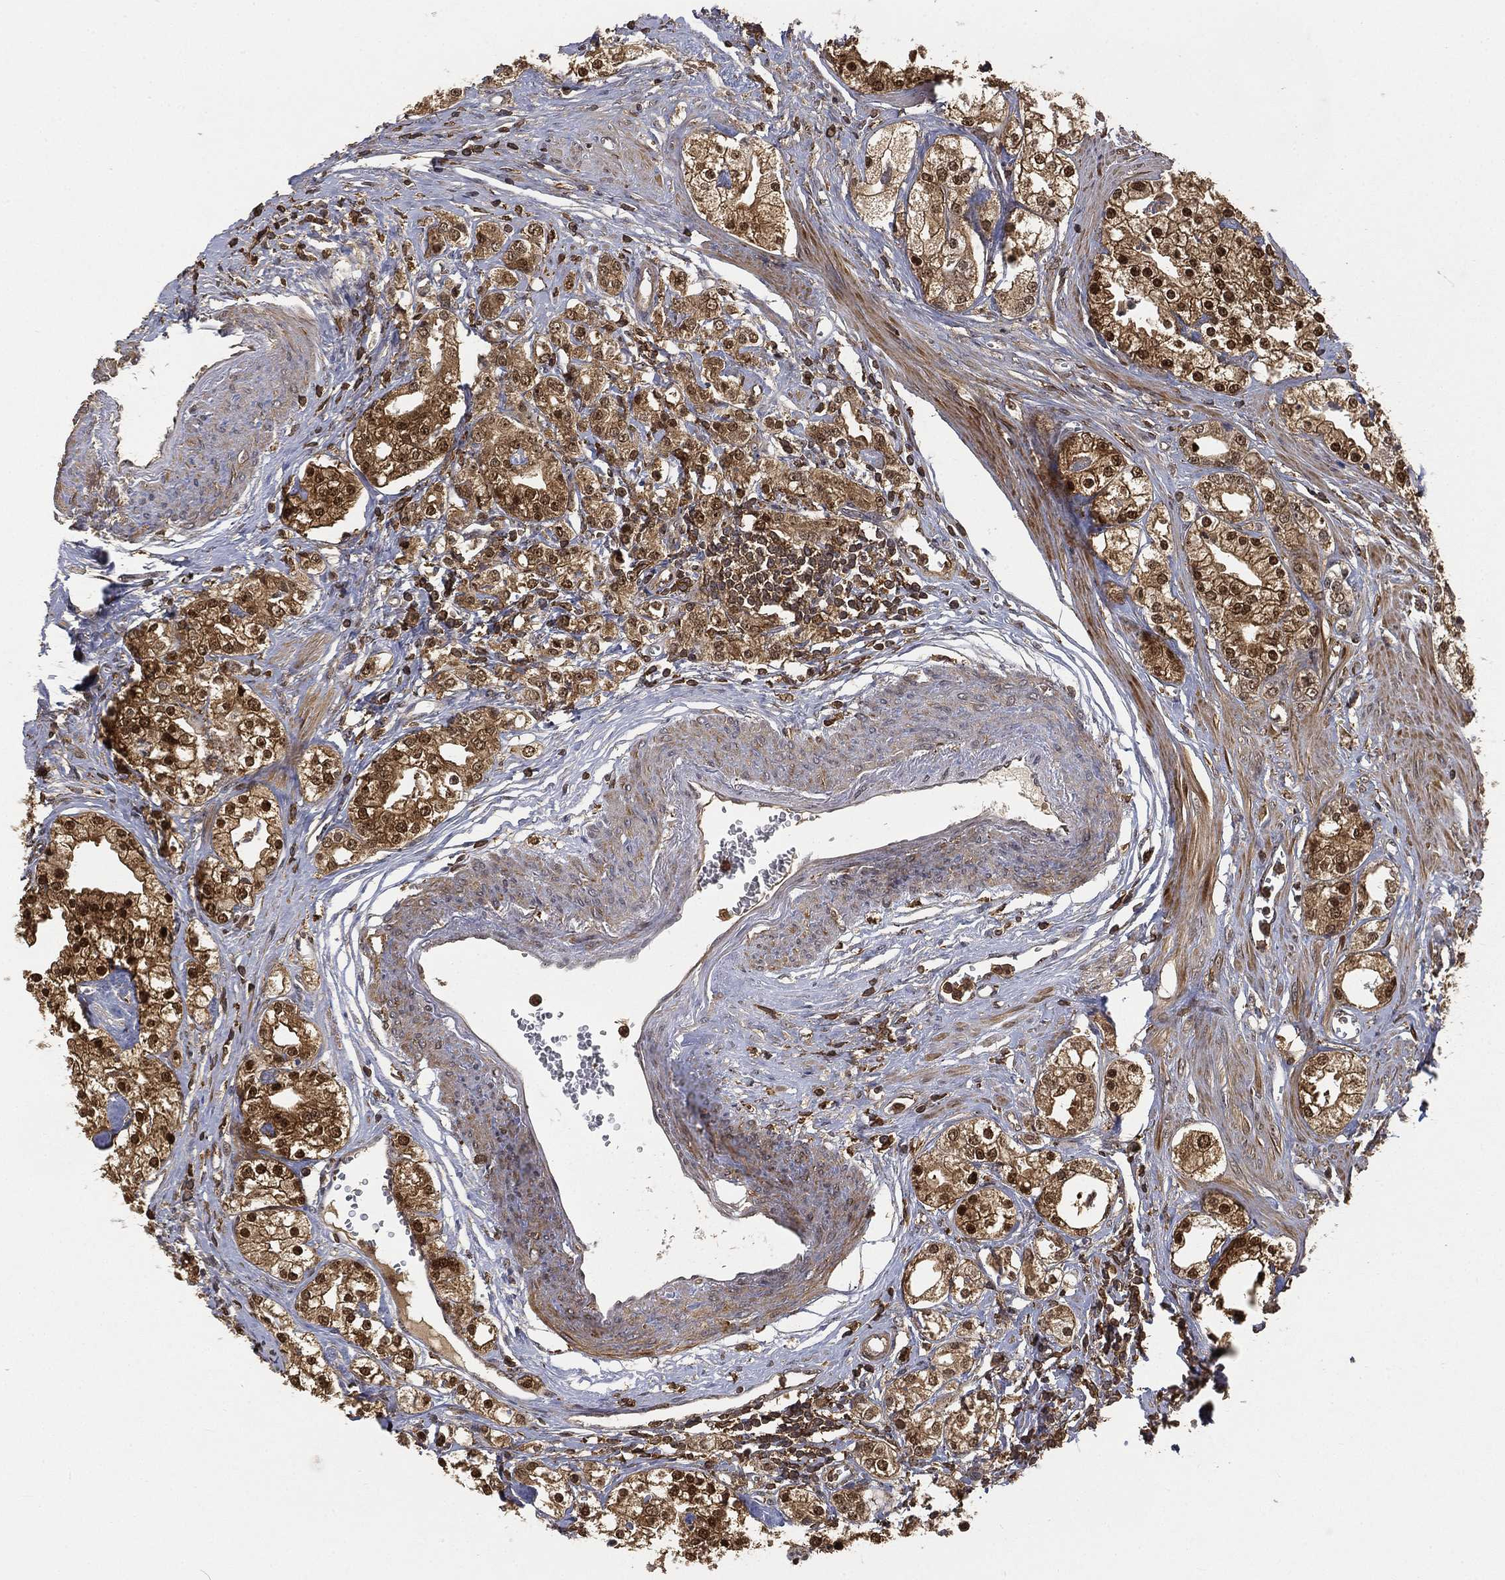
{"staining": {"intensity": "moderate", "quantity": "25%-75%", "location": "cytoplasmic/membranous,nuclear"}, "tissue": "prostate cancer", "cell_type": "Tumor cells", "image_type": "cancer", "snomed": [{"axis": "morphology", "description": "Adenocarcinoma, NOS"}, {"axis": "topography", "description": "Prostate and seminal vesicle, NOS"}, {"axis": "topography", "description": "Prostate"}], "caption": "Prostate cancer (adenocarcinoma) stained with a protein marker displays moderate staining in tumor cells.", "gene": "CRYL1", "patient": {"sex": "male", "age": 62}}